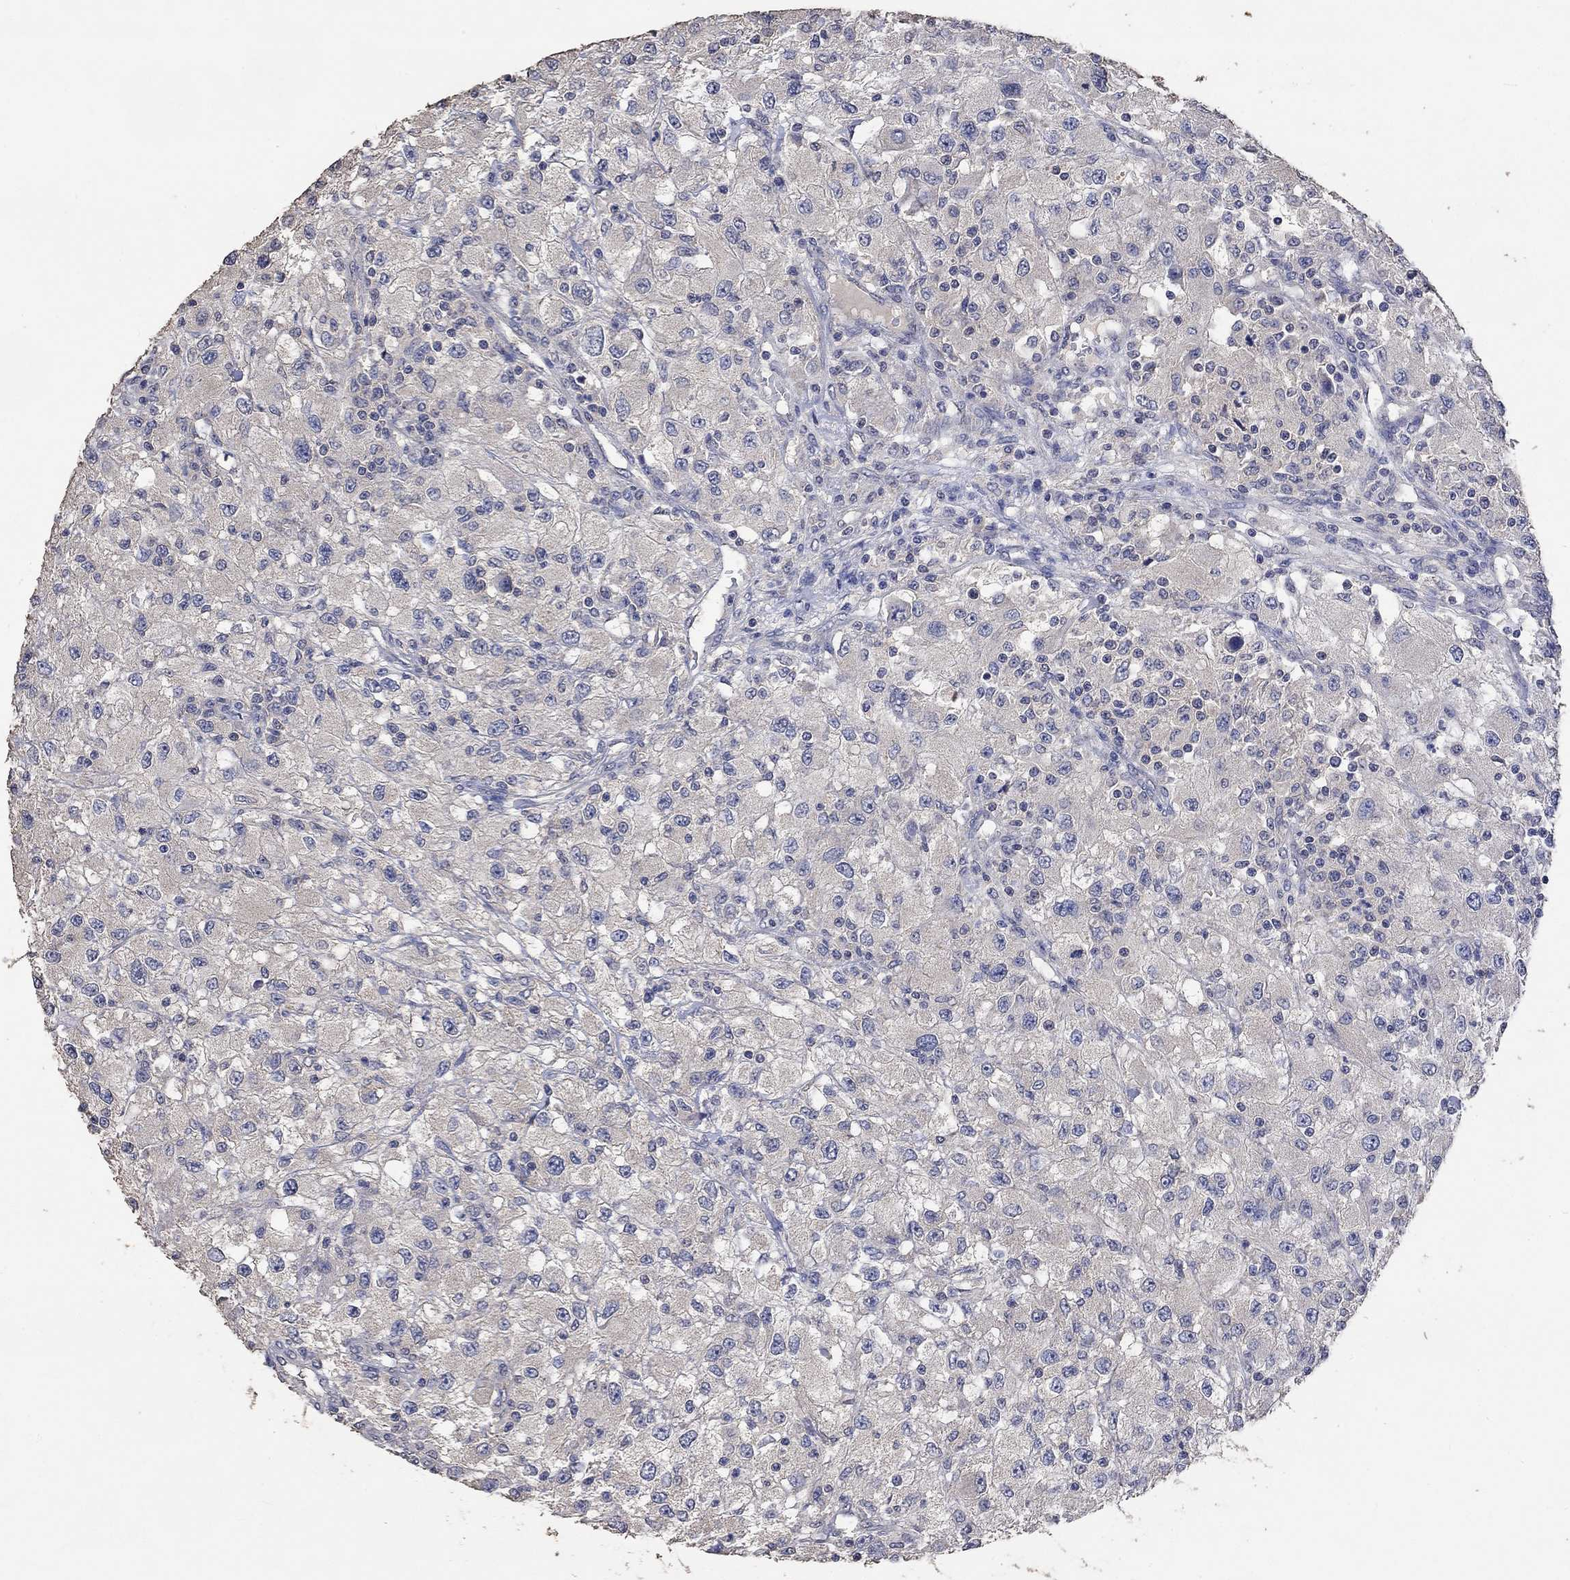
{"staining": {"intensity": "negative", "quantity": "none", "location": "none"}, "tissue": "renal cancer", "cell_type": "Tumor cells", "image_type": "cancer", "snomed": [{"axis": "morphology", "description": "Adenocarcinoma, NOS"}, {"axis": "topography", "description": "Kidney"}], "caption": "This is an IHC photomicrograph of adenocarcinoma (renal). There is no expression in tumor cells.", "gene": "PTPN20", "patient": {"sex": "female", "age": 67}}